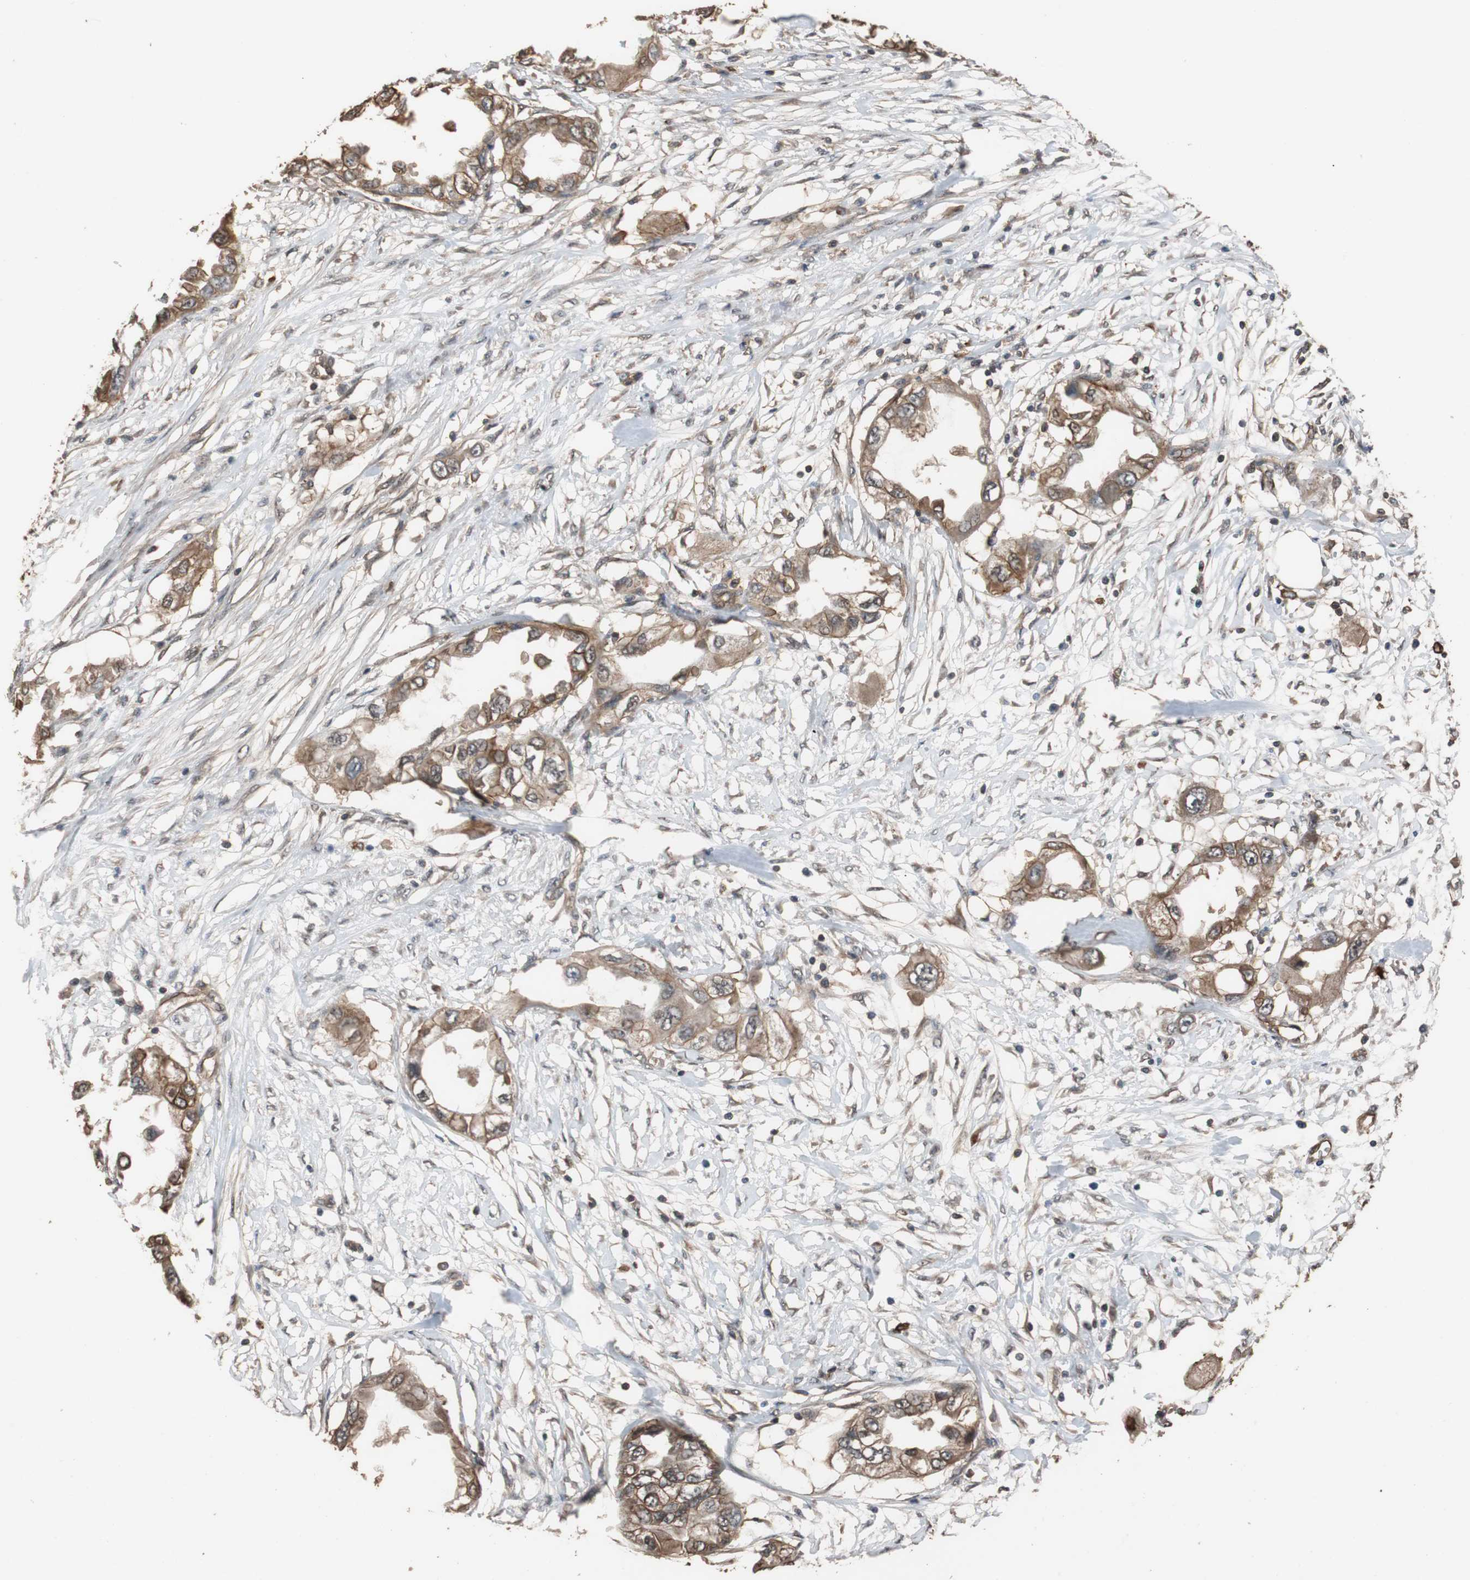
{"staining": {"intensity": "moderate", "quantity": ">75%", "location": "cytoplasmic/membranous"}, "tissue": "endometrial cancer", "cell_type": "Tumor cells", "image_type": "cancer", "snomed": [{"axis": "morphology", "description": "Adenocarcinoma, NOS"}, {"axis": "topography", "description": "Endometrium"}], "caption": "Protein staining demonstrates moderate cytoplasmic/membranous expression in approximately >75% of tumor cells in endometrial cancer. Immunohistochemistry (ihc) stains the protein of interest in brown and the nuclei are stained blue.", "gene": "NDRG1", "patient": {"sex": "female", "age": 67}}